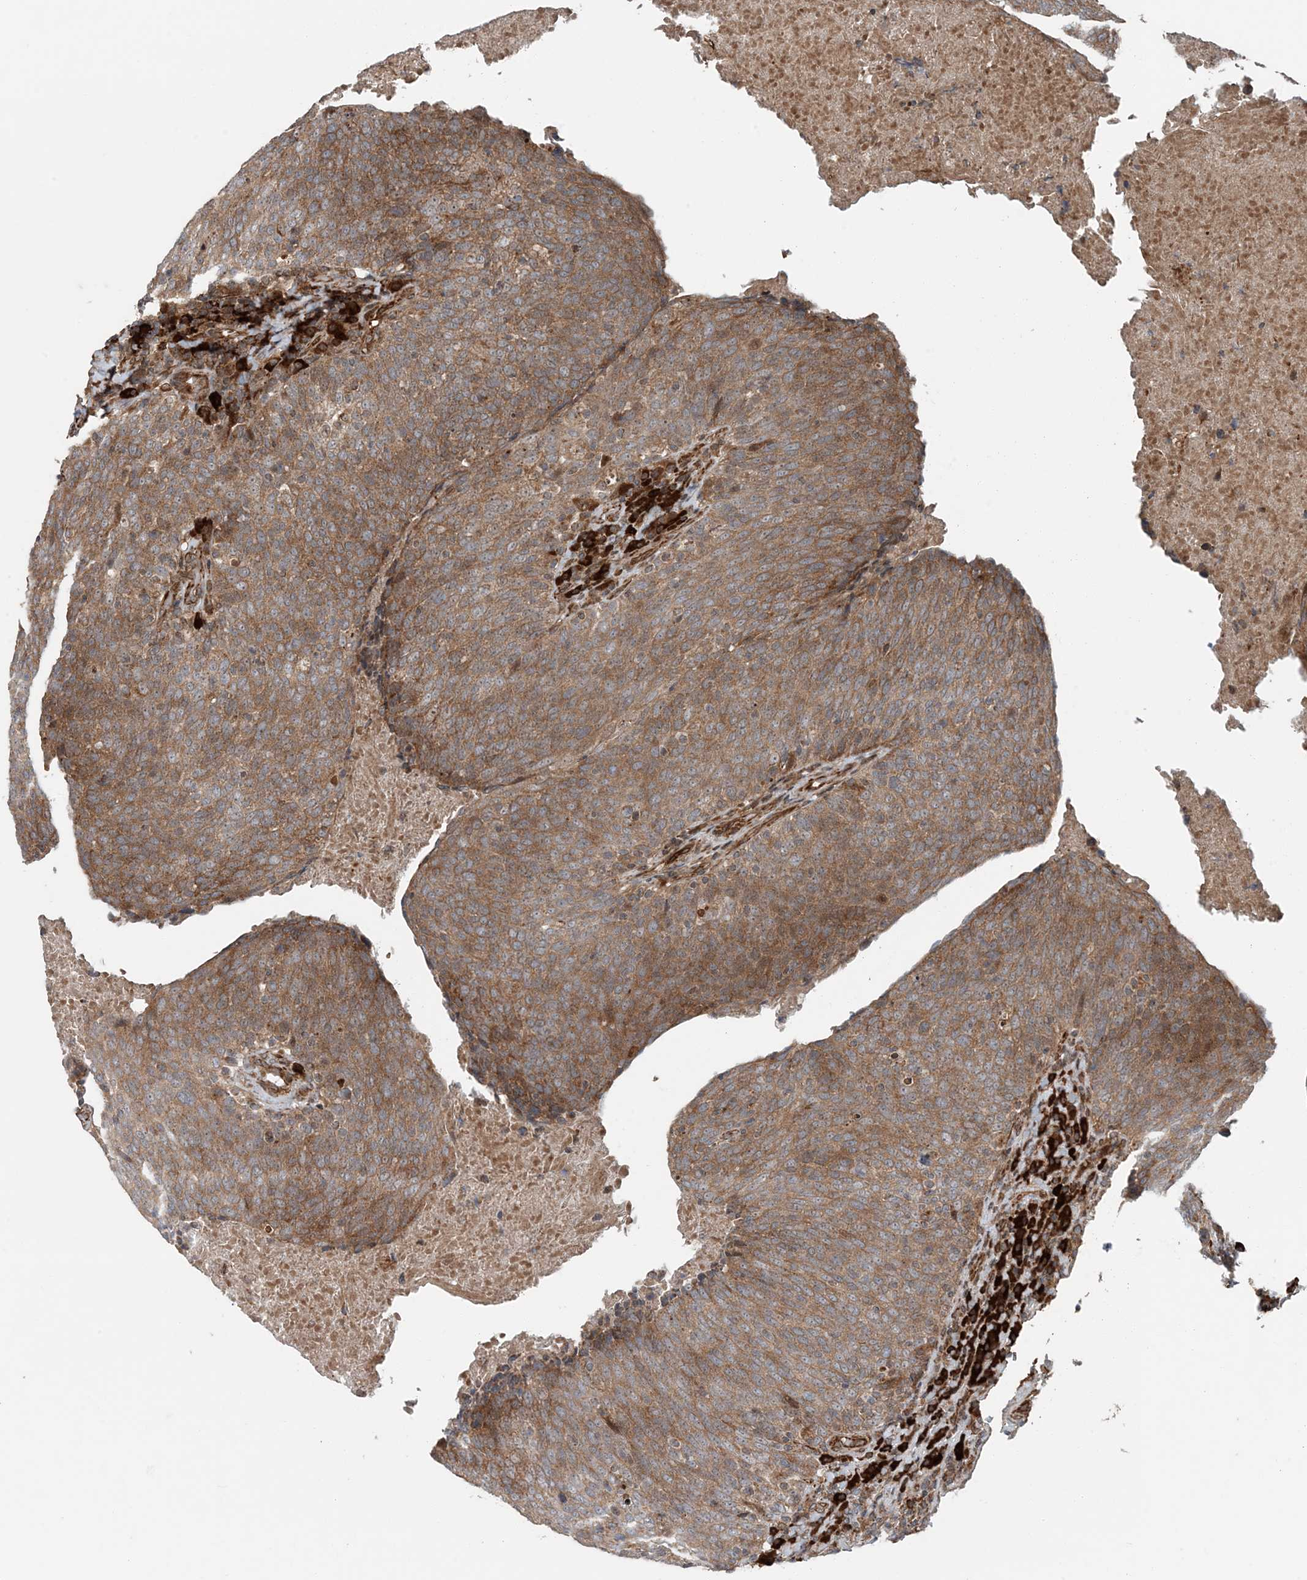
{"staining": {"intensity": "moderate", "quantity": ">75%", "location": "cytoplasmic/membranous"}, "tissue": "head and neck cancer", "cell_type": "Tumor cells", "image_type": "cancer", "snomed": [{"axis": "morphology", "description": "Squamous cell carcinoma, NOS"}, {"axis": "morphology", "description": "Squamous cell carcinoma, metastatic, NOS"}, {"axis": "topography", "description": "Lymph node"}, {"axis": "topography", "description": "Head-Neck"}], "caption": "DAB (3,3'-diaminobenzidine) immunohistochemical staining of head and neck metastatic squamous cell carcinoma displays moderate cytoplasmic/membranous protein staining in approximately >75% of tumor cells. Nuclei are stained in blue.", "gene": "EDEM2", "patient": {"sex": "male", "age": 62}}